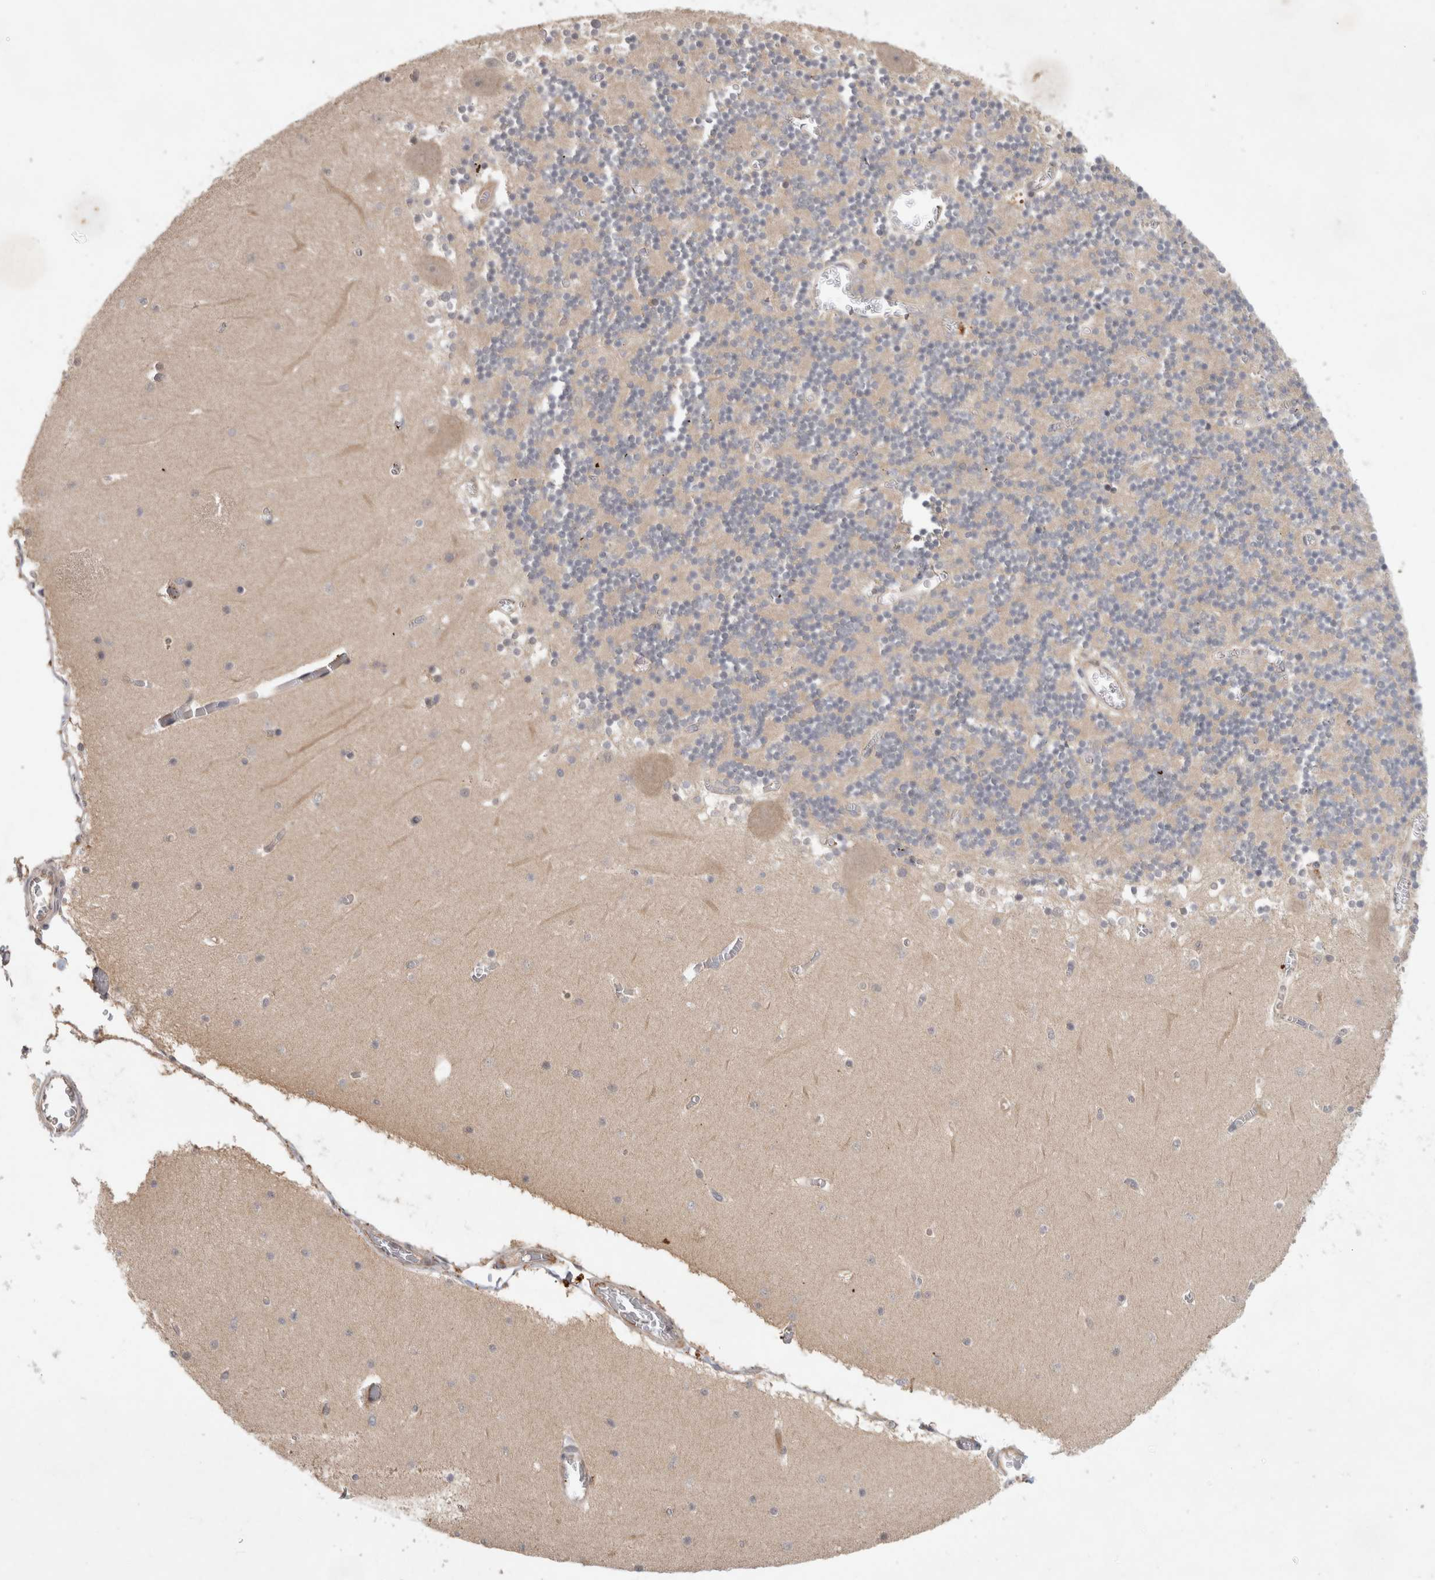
{"staining": {"intensity": "negative", "quantity": "none", "location": "none"}, "tissue": "cerebellum", "cell_type": "Cells in granular layer", "image_type": "normal", "snomed": [{"axis": "morphology", "description": "Normal tissue, NOS"}, {"axis": "topography", "description": "Cerebellum"}], "caption": "High magnification brightfield microscopy of benign cerebellum stained with DAB (brown) and counterstained with hematoxylin (blue): cells in granular layer show no significant staining.", "gene": "CRISPLD1", "patient": {"sex": "female", "age": 28}}